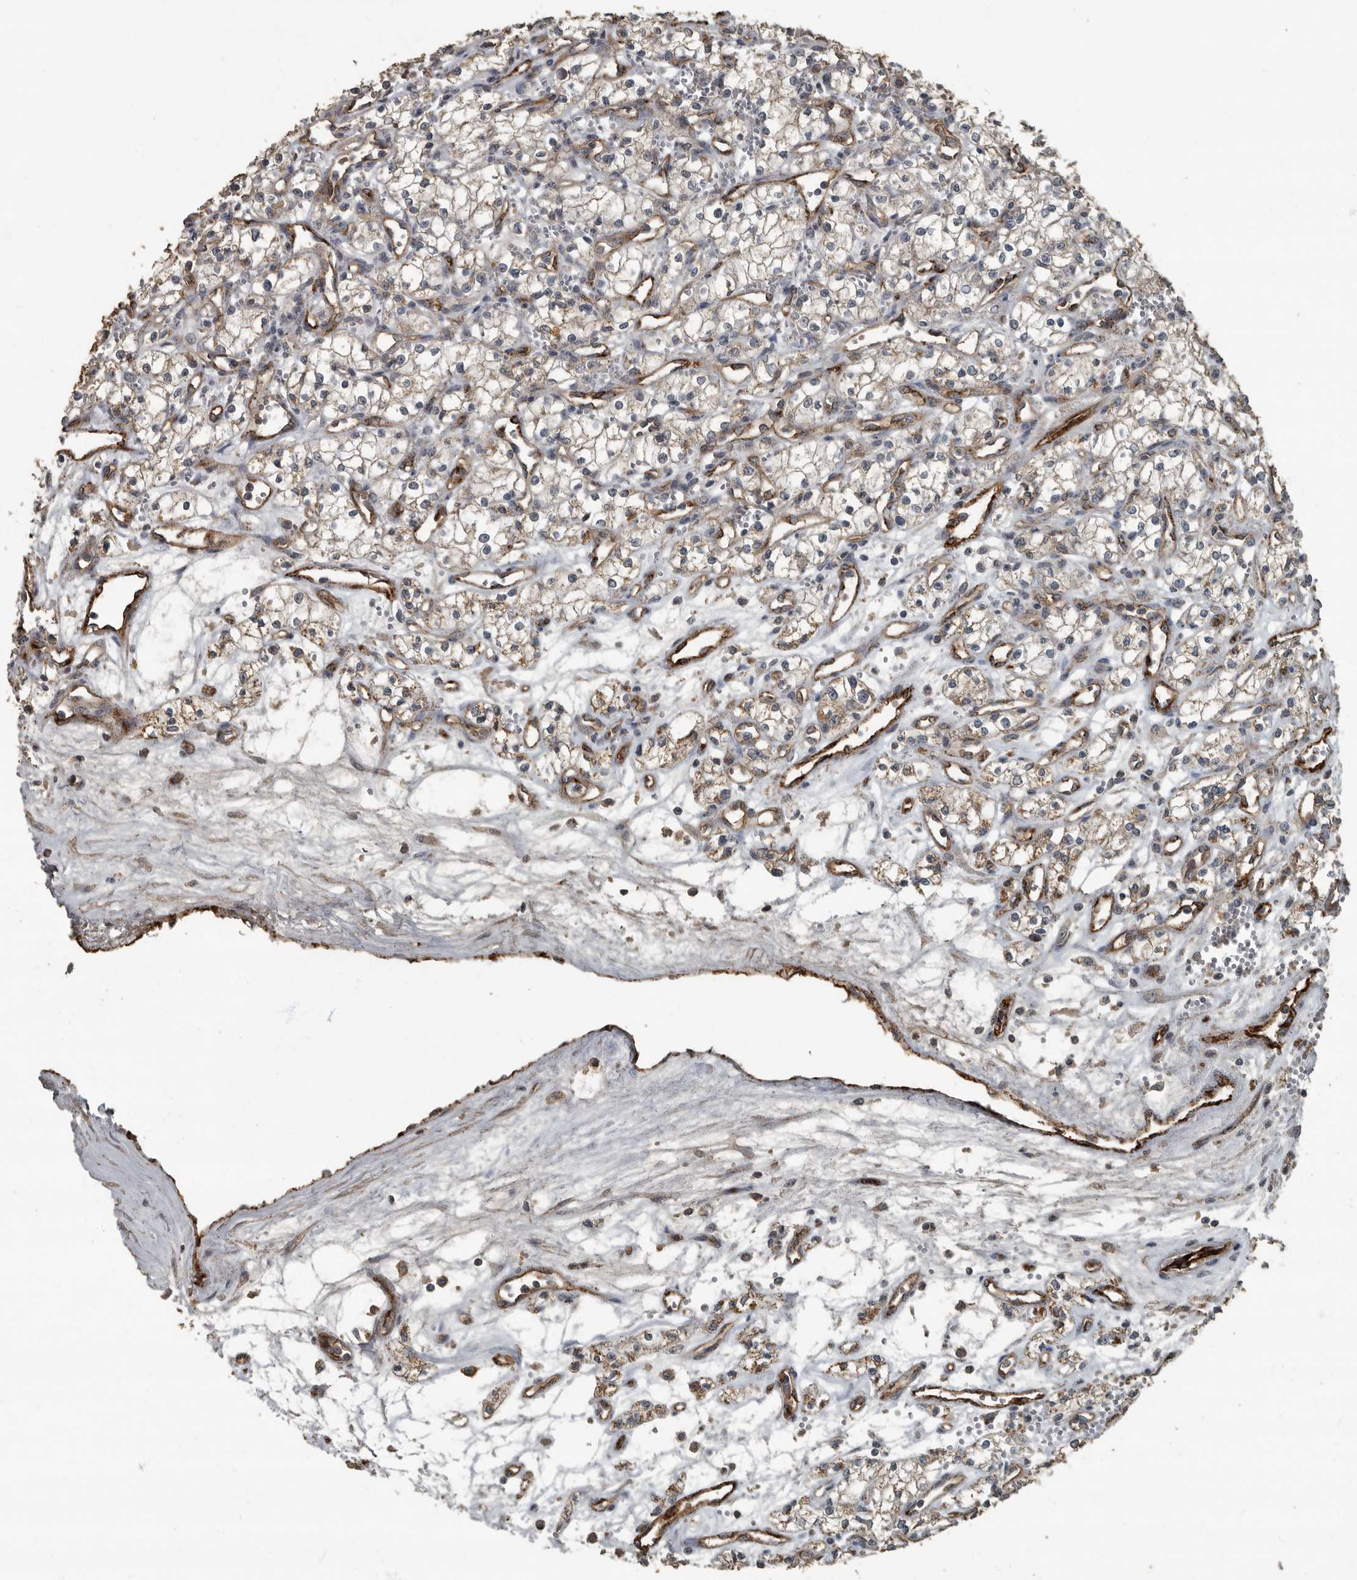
{"staining": {"intensity": "weak", "quantity": "<25%", "location": "cytoplasmic/membranous"}, "tissue": "renal cancer", "cell_type": "Tumor cells", "image_type": "cancer", "snomed": [{"axis": "morphology", "description": "Adenocarcinoma, NOS"}, {"axis": "topography", "description": "Kidney"}], "caption": "Micrograph shows no protein staining in tumor cells of renal cancer tissue. (DAB (3,3'-diaminobenzidine) immunohistochemistry (IHC) visualized using brightfield microscopy, high magnification).", "gene": "IL15RA", "patient": {"sex": "male", "age": 59}}